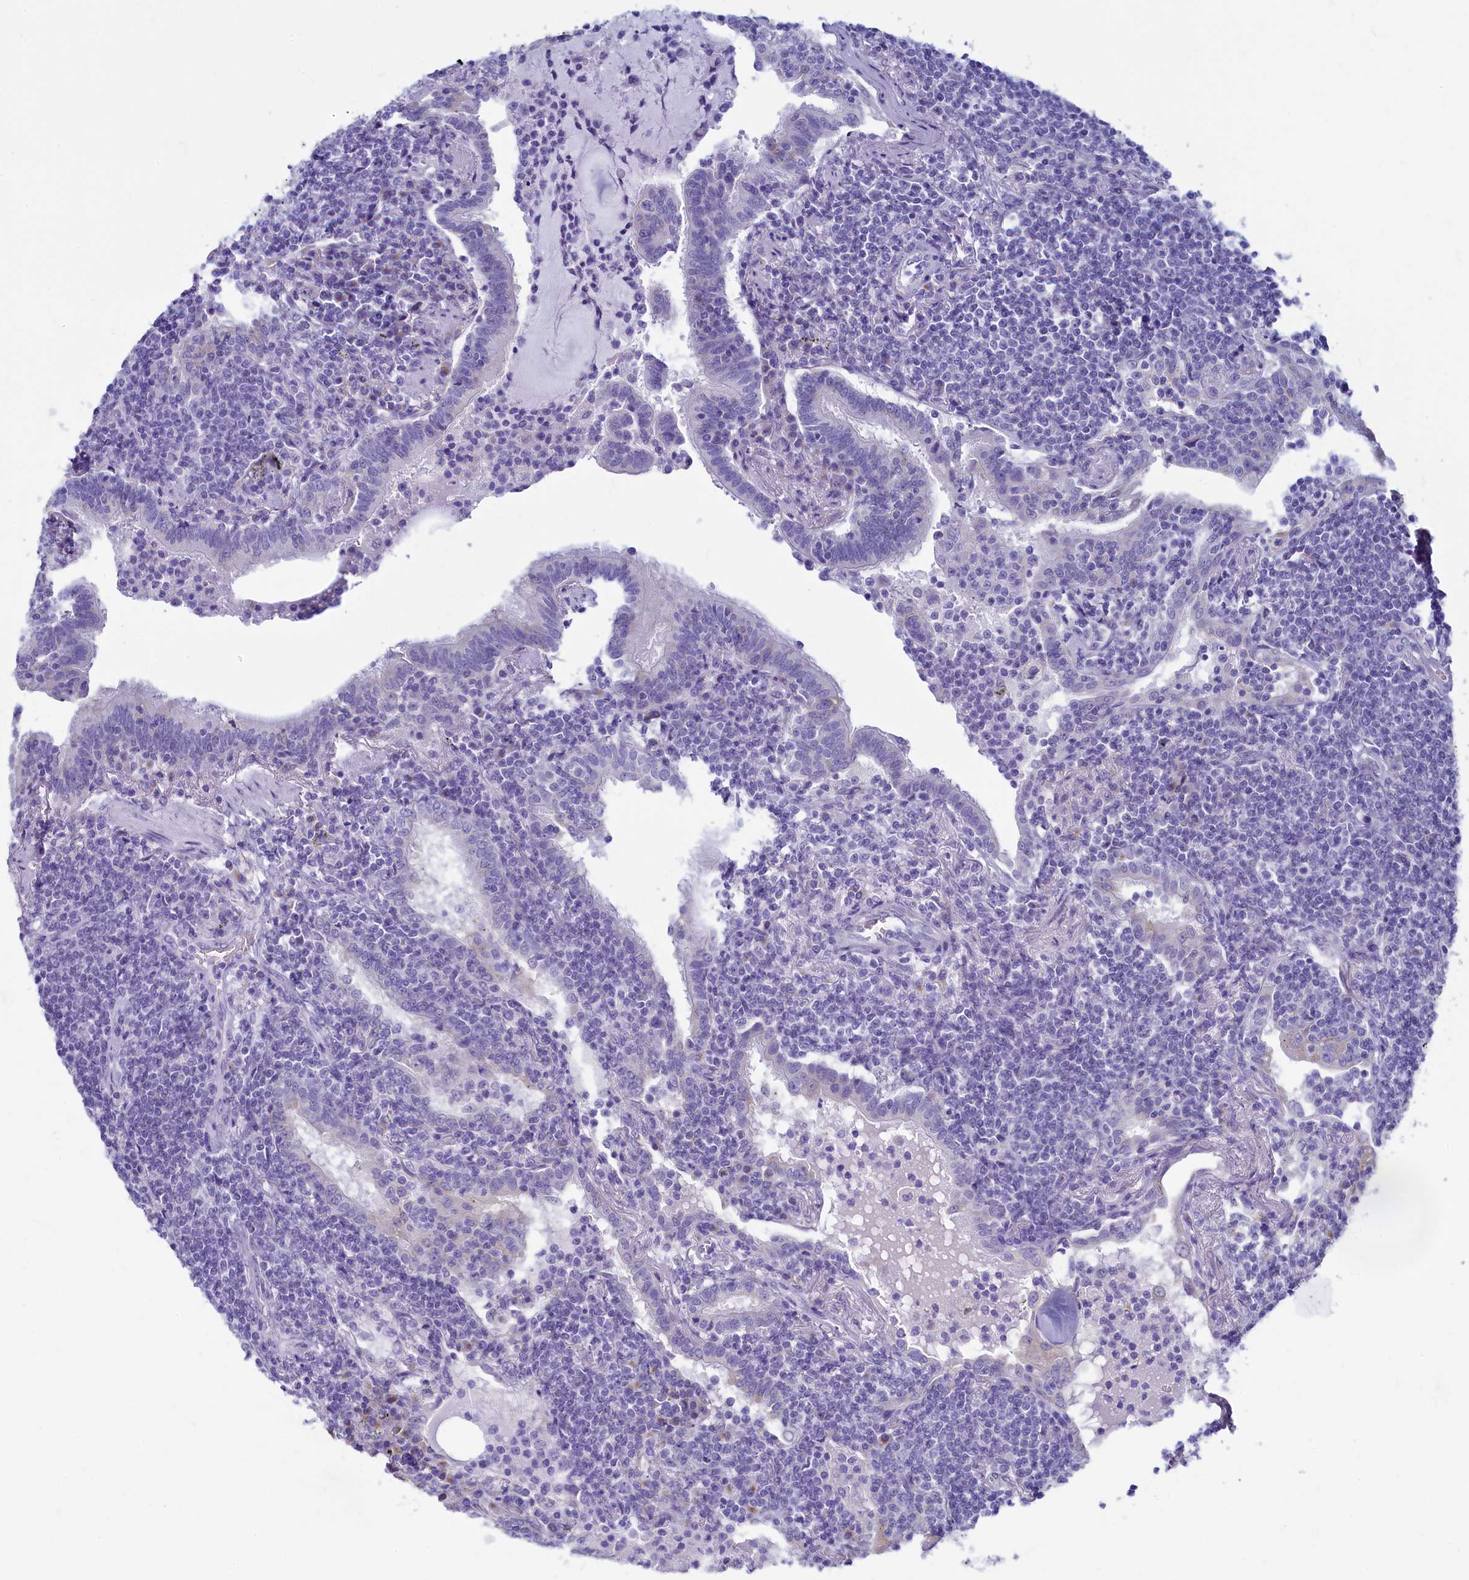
{"staining": {"intensity": "negative", "quantity": "none", "location": "none"}, "tissue": "lymphoma", "cell_type": "Tumor cells", "image_type": "cancer", "snomed": [{"axis": "morphology", "description": "Malignant lymphoma, non-Hodgkin's type, Low grade"}, {"axis": "topography", "description": "Lung"}], "caption": "Tumor cells show no significant expression in lymphoma.", "gene": "SKA3", "patient": {"sex": "female", "age": 71}}